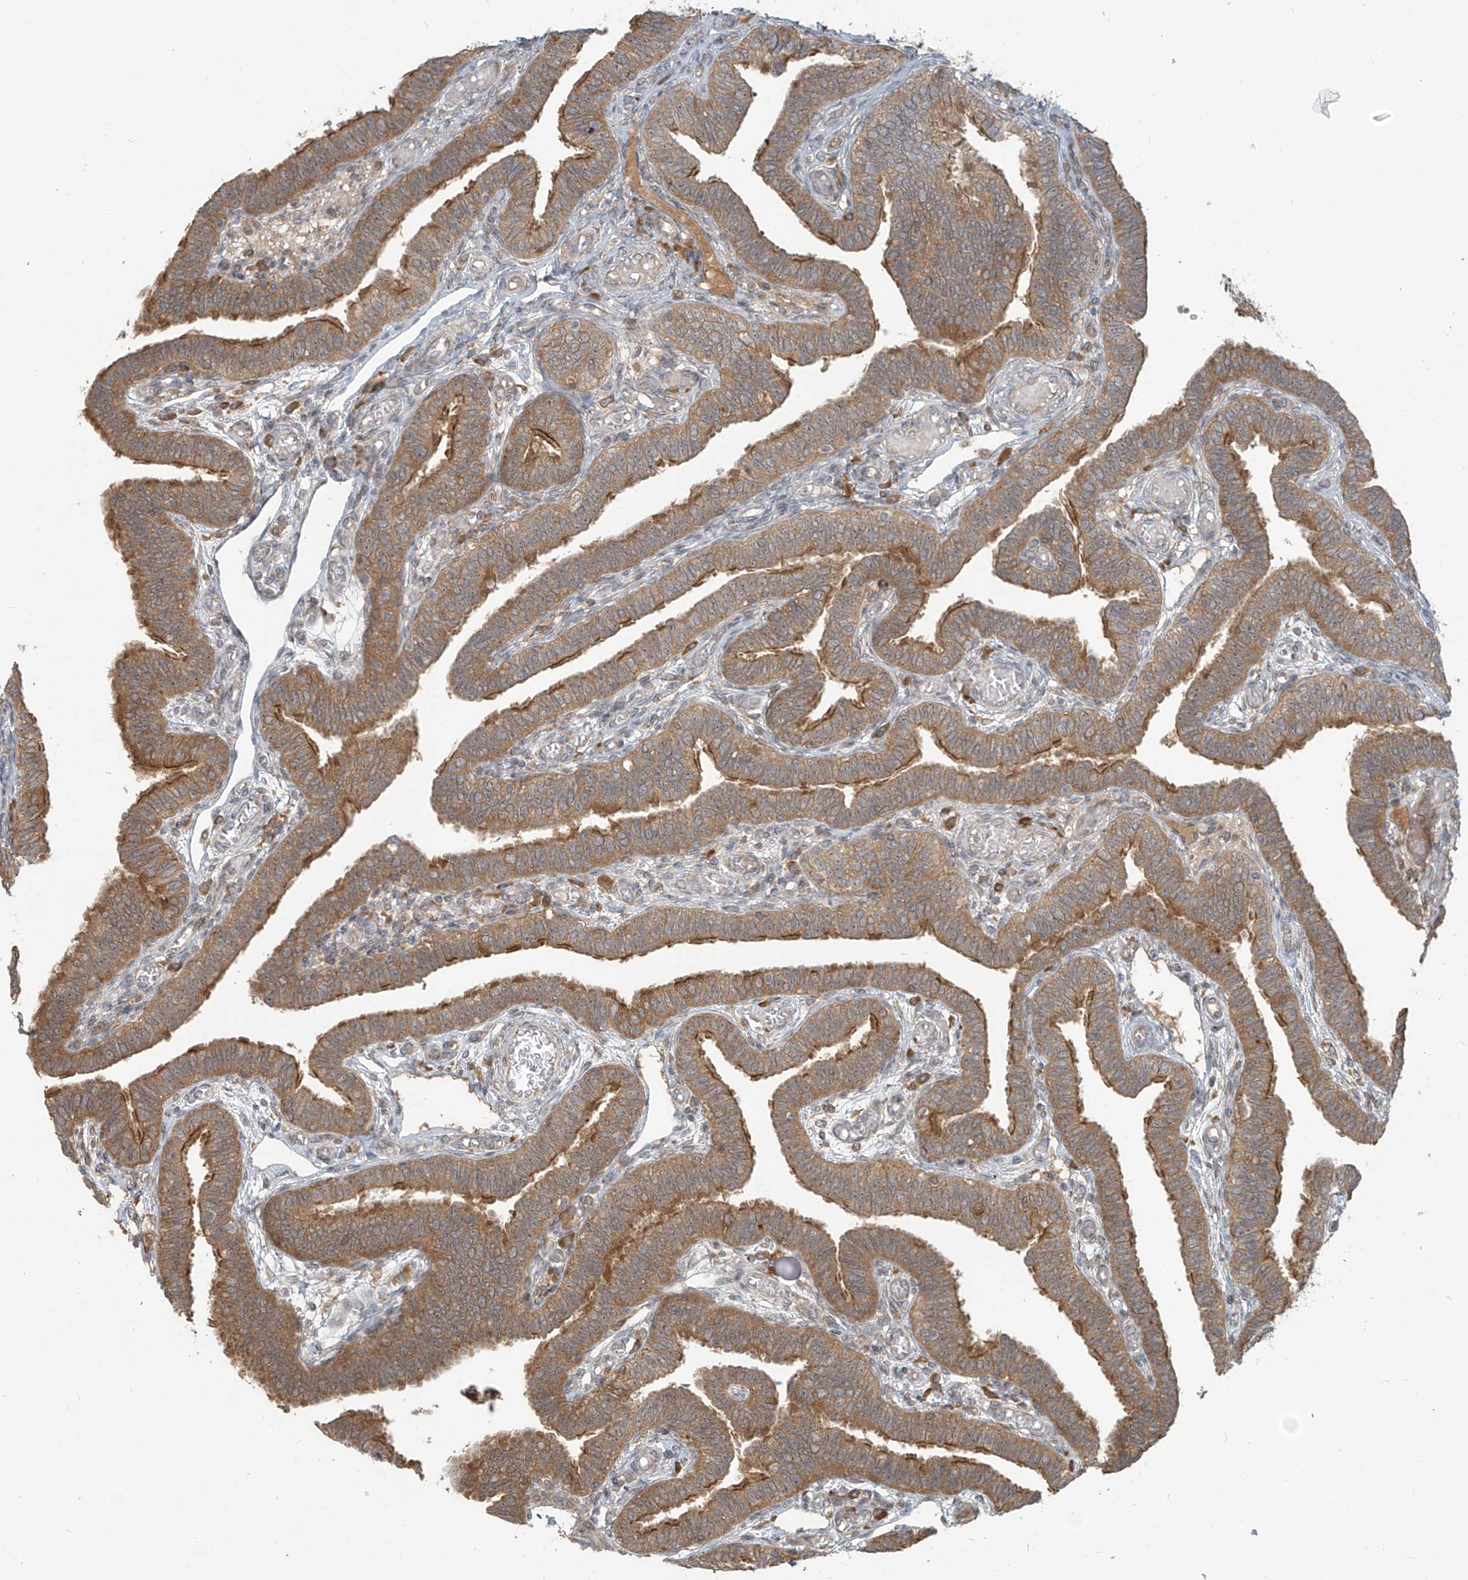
{"staining": {"intensity": "strong", "quantity": ">75%", "location": "cytoplasmic/membranous"}, "tissue": "fallopian tube", "cell_type": "Glandular cells", "image_type": "normal", "snomed": [{"axis": "morphology", "description": "Normal tissue, NOS"}, {"axis": "topography", "description": "Fallopian tube"}], "caption": "Protein staining of benign fallopian tube demonstrates strong cytoplasmic/membranous expression in about >75% of glandular cells.", "gene": "KATNIP", "patient": {"sex": "female", "age": 39}}